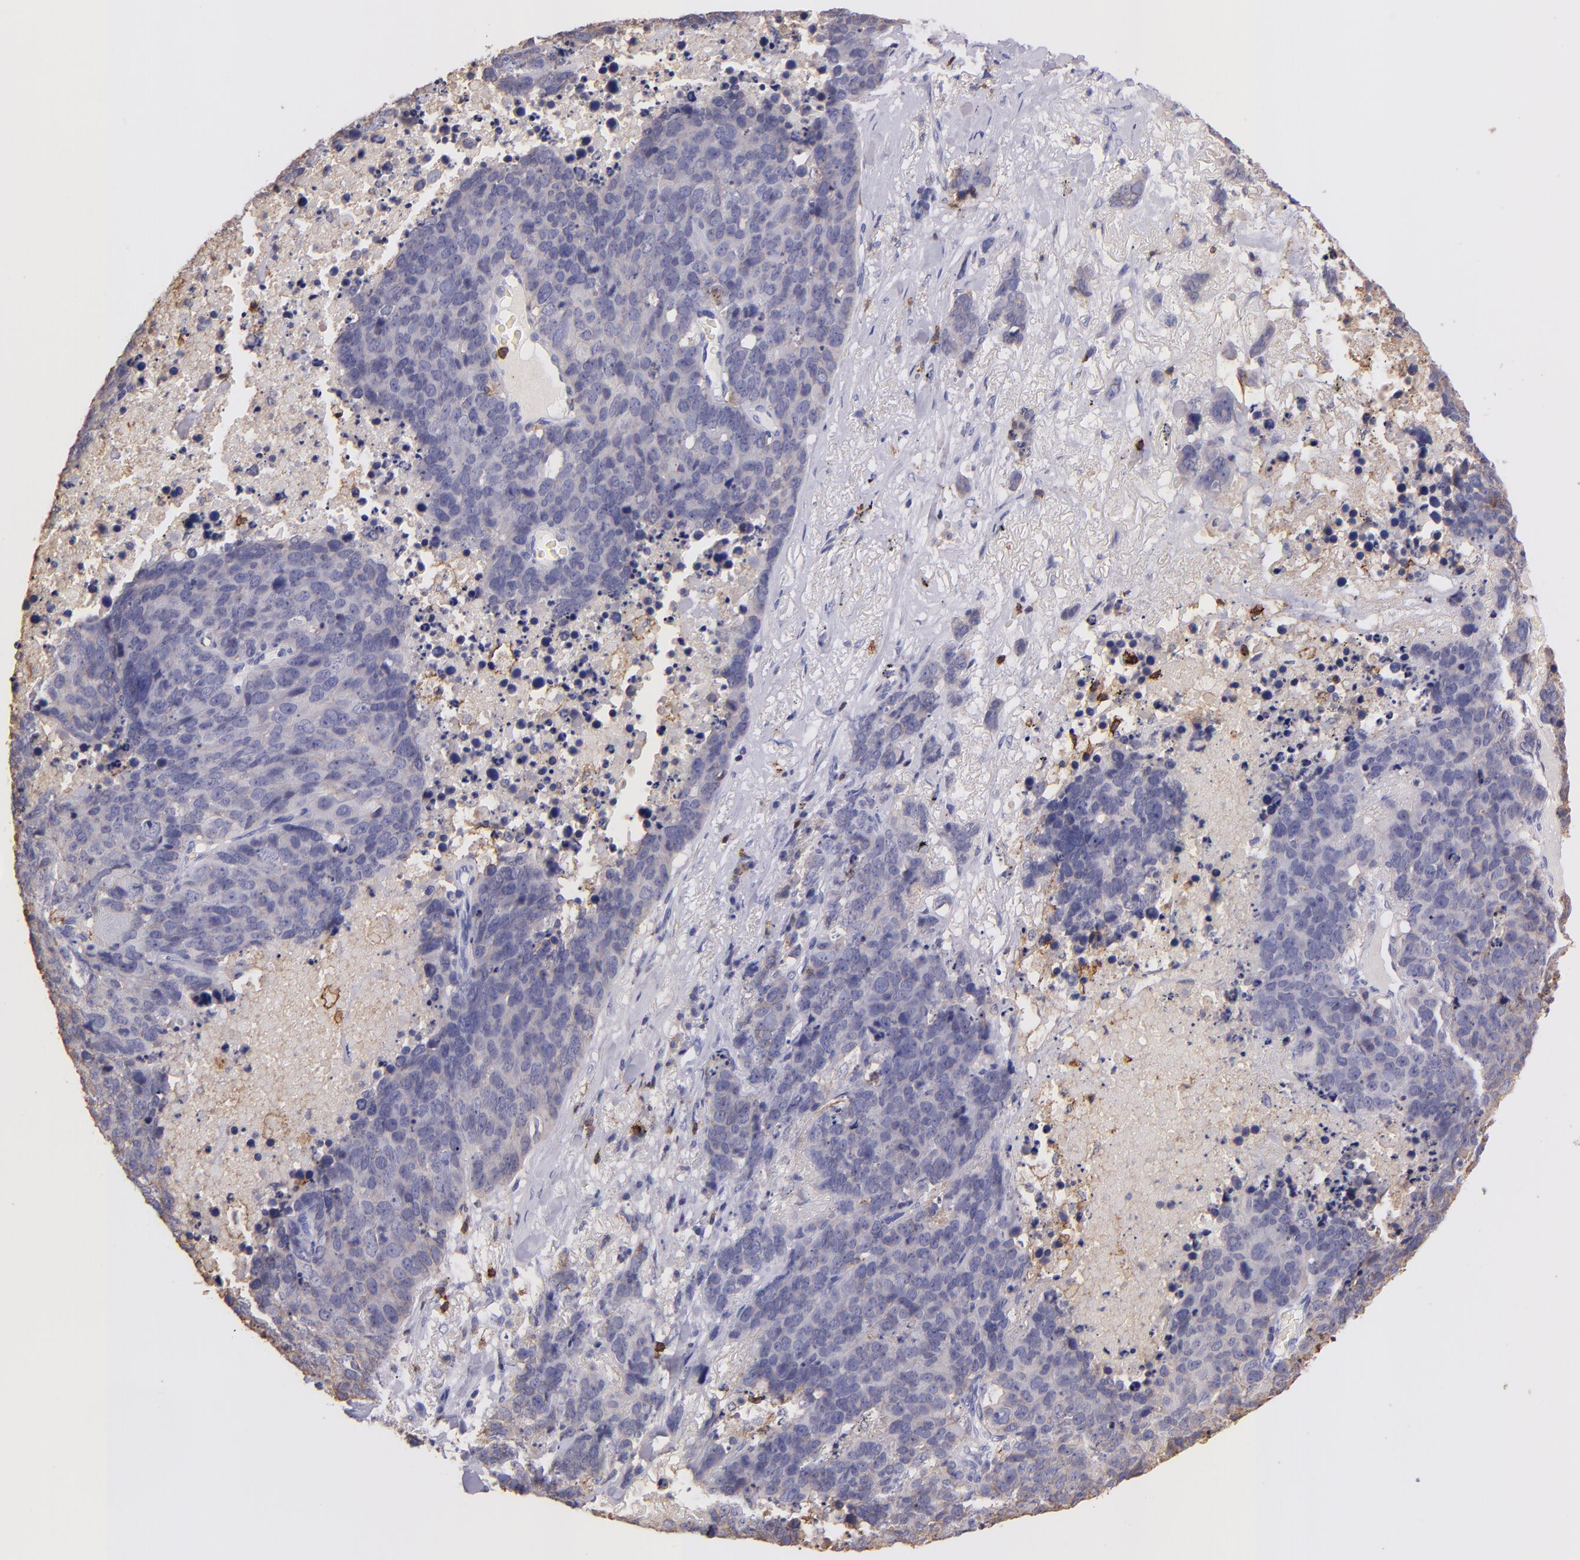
{"staining": {"intensity": "negative", "quantity": "none", "location": "none"}, "tissue": "lung cancer", "cell_type": "Tumor cells", "image_type": "cancer", "snomed": [{"axis": "morphology", "description": "Carcinoid, malignant, NOS"}, {"axis": "topography", "description": "Lung"}], "caption": "This is an immunohistochemistry (IHC) histopathology image of human lung cancer. There is no expression in tumor cells.", "gene": "SPN", "patient": {"sex": "male", "age": 60}}